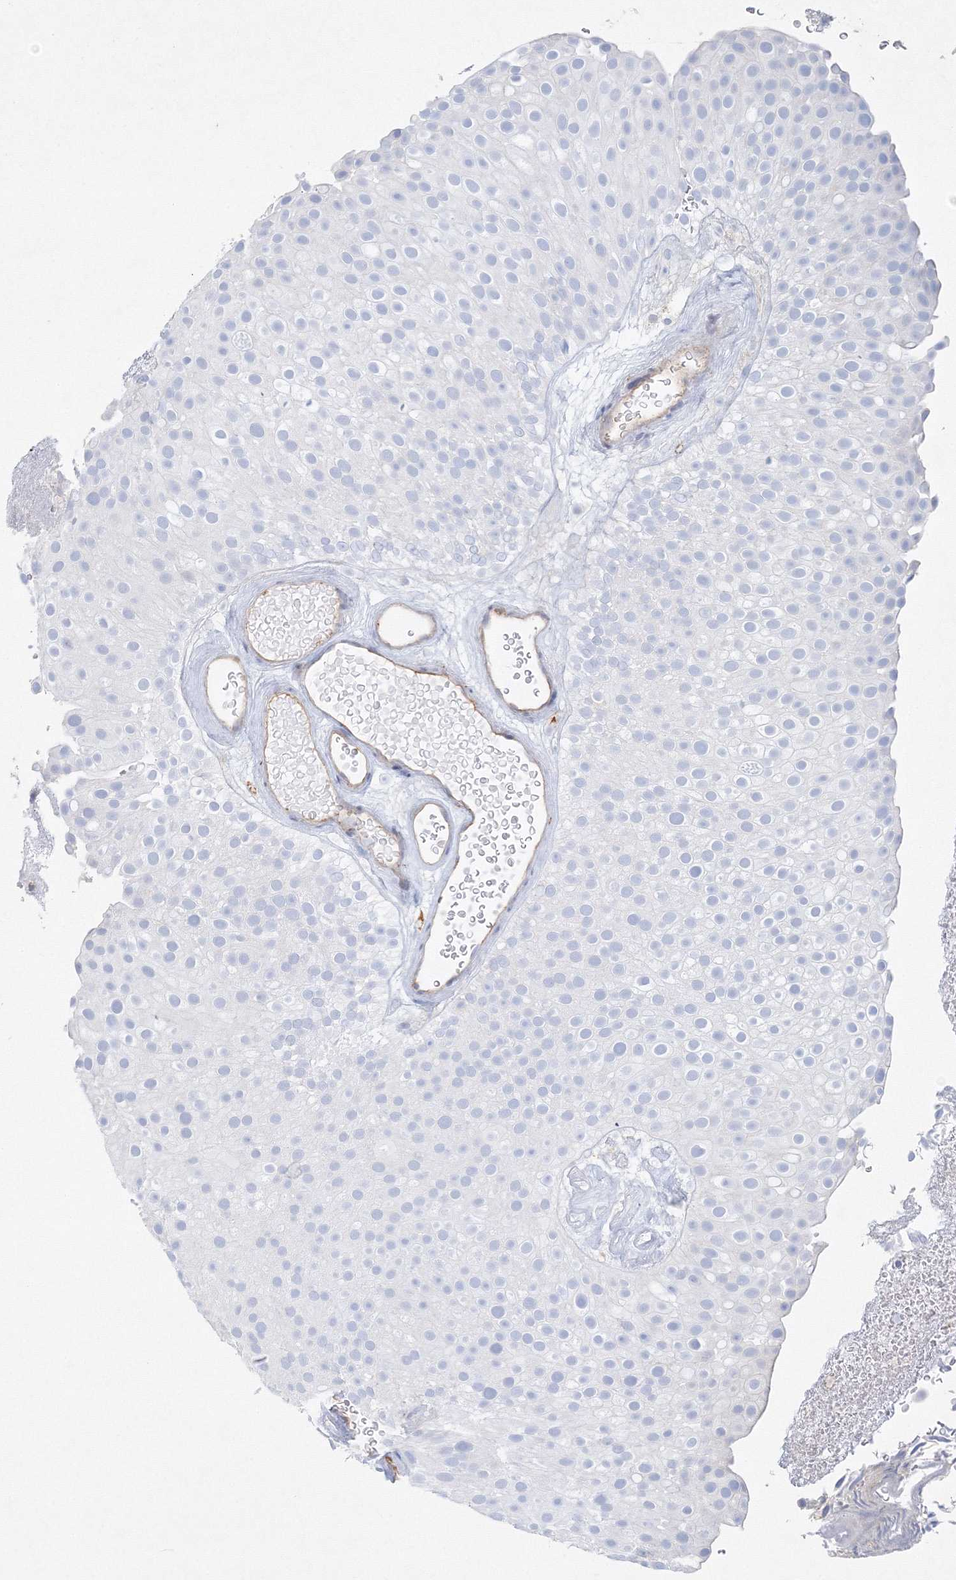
{"staining": {"intensity": "negative", "quantity": "none", "location": "none"}, "tissue": "urothelial cancer", "cell_type": "Tumor cells", "image_type": "cancer", "snomed": [{"axis": "morphology", "description": "Urothelial carcinoma, Low grade"}, {"axis": "topography", "description": "Urinary bladder"}], "caption": "Tumor cells are negative for brown protein staining in urothelial cancer. Brightfield microscopy of IHC stained with DAB (3,3'-diaminobenzidine) (brown) and hematoxylin (blue), captured at high magnification.", "gene": "DNAH1", "patient": {"sex": "male", "age": 78}}